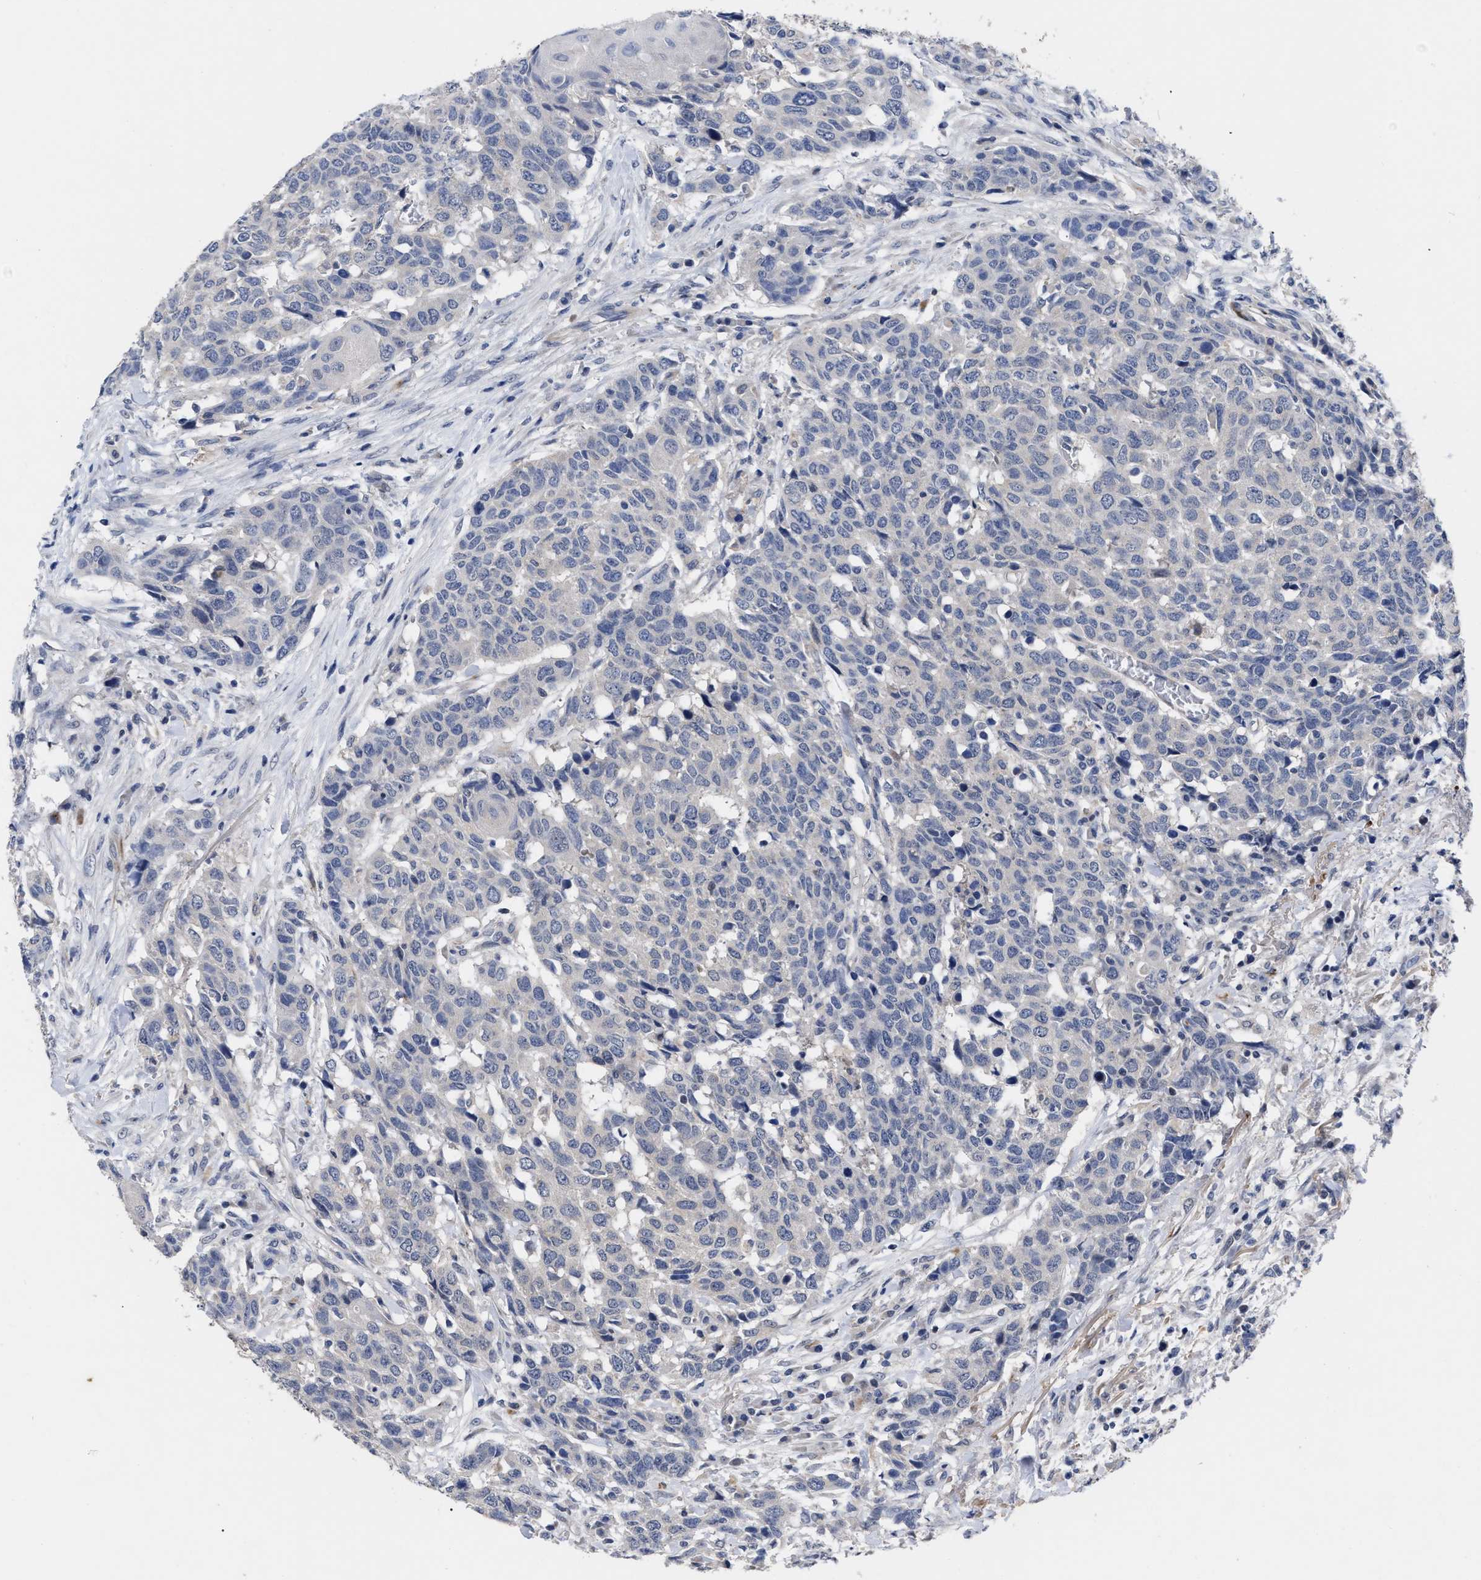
{"staining": {"intensity": "negative", "quantity": "none", "location": "none"}, "tissue": "head and neck cancer", "cell_type": "Tumor cells", "image_type": "cancer", "snomed": [{"axis": "morphology", "description": "Squamous cell carcinoma, NOS"}, {"axis": "topography", "description": "Head-Neck"}], "caption": "DAB immunohistochemical staining of human head and neck cancer demonstrates no significant staining in tumor cells. (Stains: DAB (3,3'-diaminobenzidine) immunohistochemistry with hematoxylin counter stain, Microscopy: brightfield microscopy at high magnification).", "gene": "CCN5", "patient": {"sex": "male", "age": 66}}